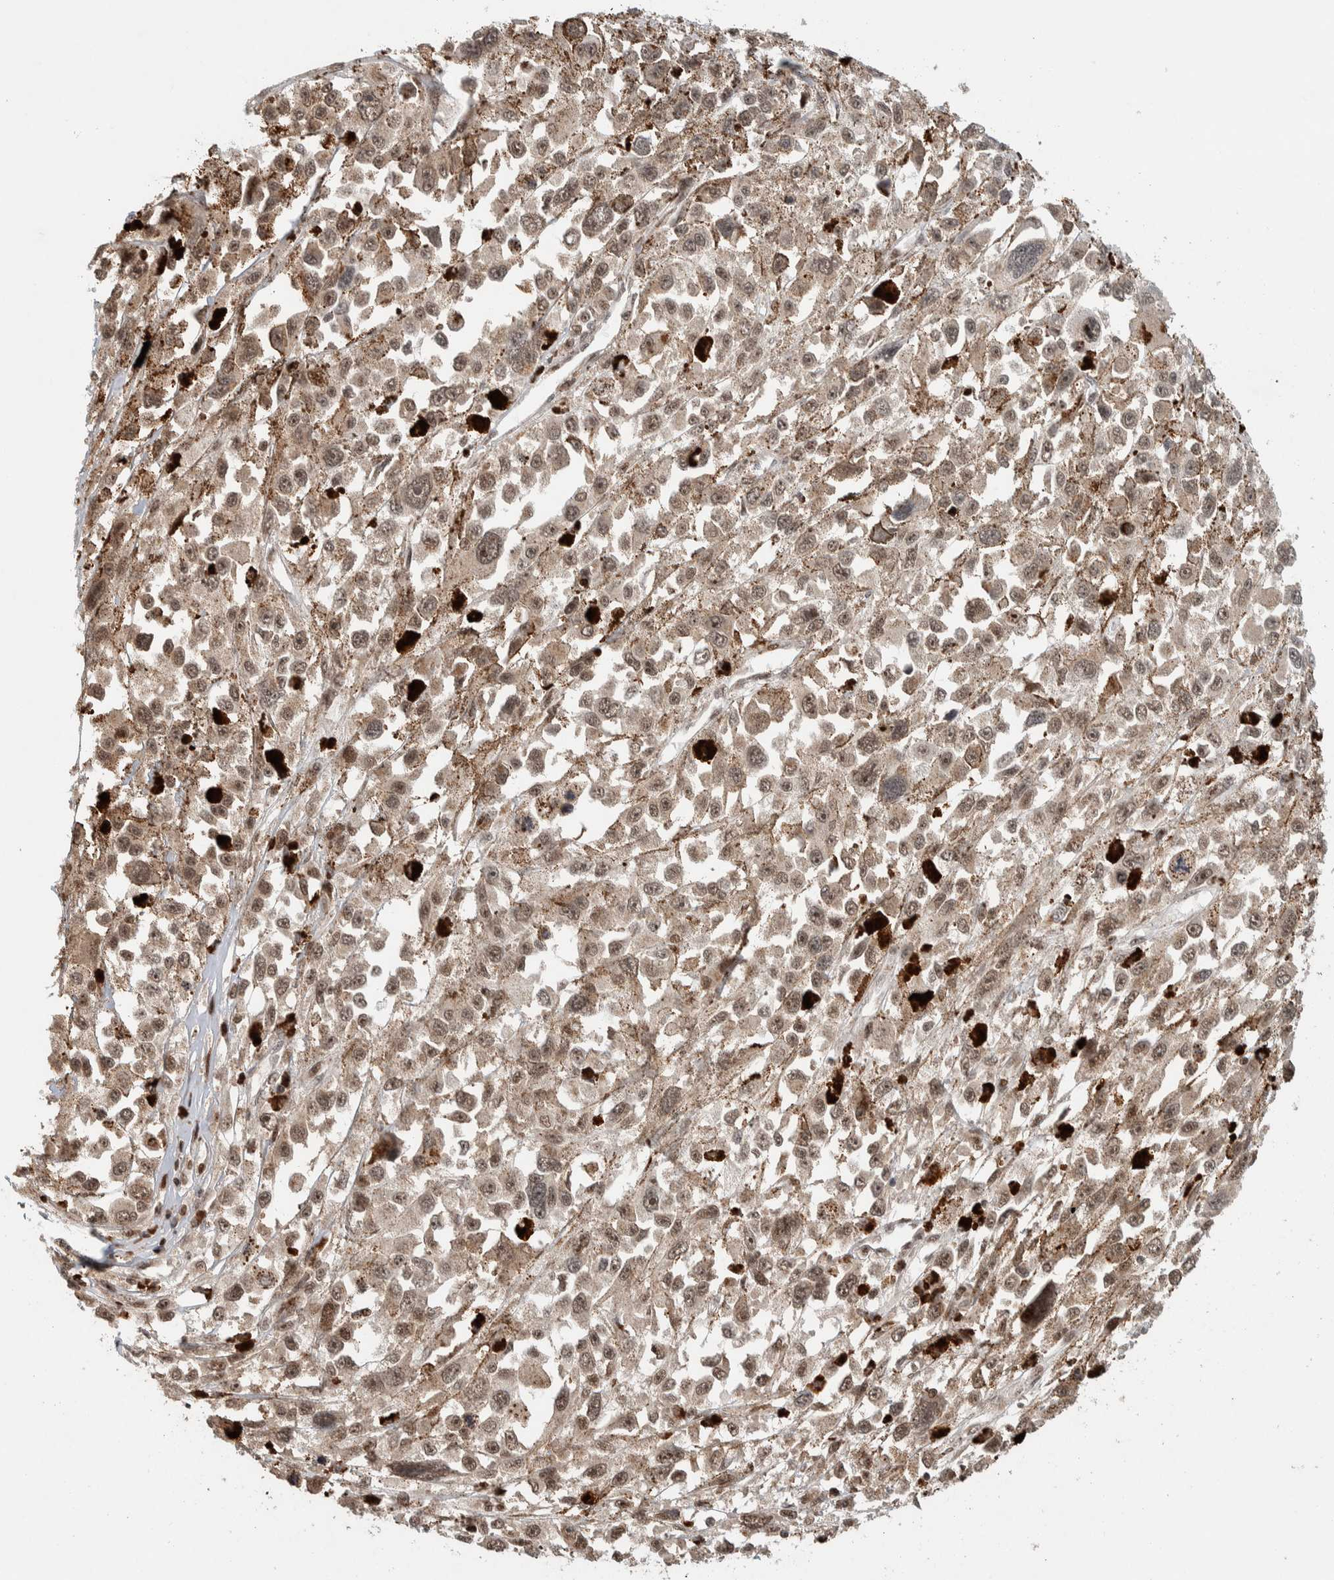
{"staining": {"intensity": "weak", "quantity": ">75%", "location": "nuclear"}, "tissue": "melanoma", "cell_type": "Tumor cells", "image_type": "cancer", "snomed": [{"axis": "morphology", "description": "Malignant melanoma, Metastatic site"}, {"axis": "topography", "description": "Lymph node"}], "caption": "Immunohistochemical staining of human malignant melanoma (metastatic site) demonstrates weak nuclear protein positivity in approximately >75% of tumor cells.", "gene": "ZNF521", "patient": {"sex": "male", "age": 59}}